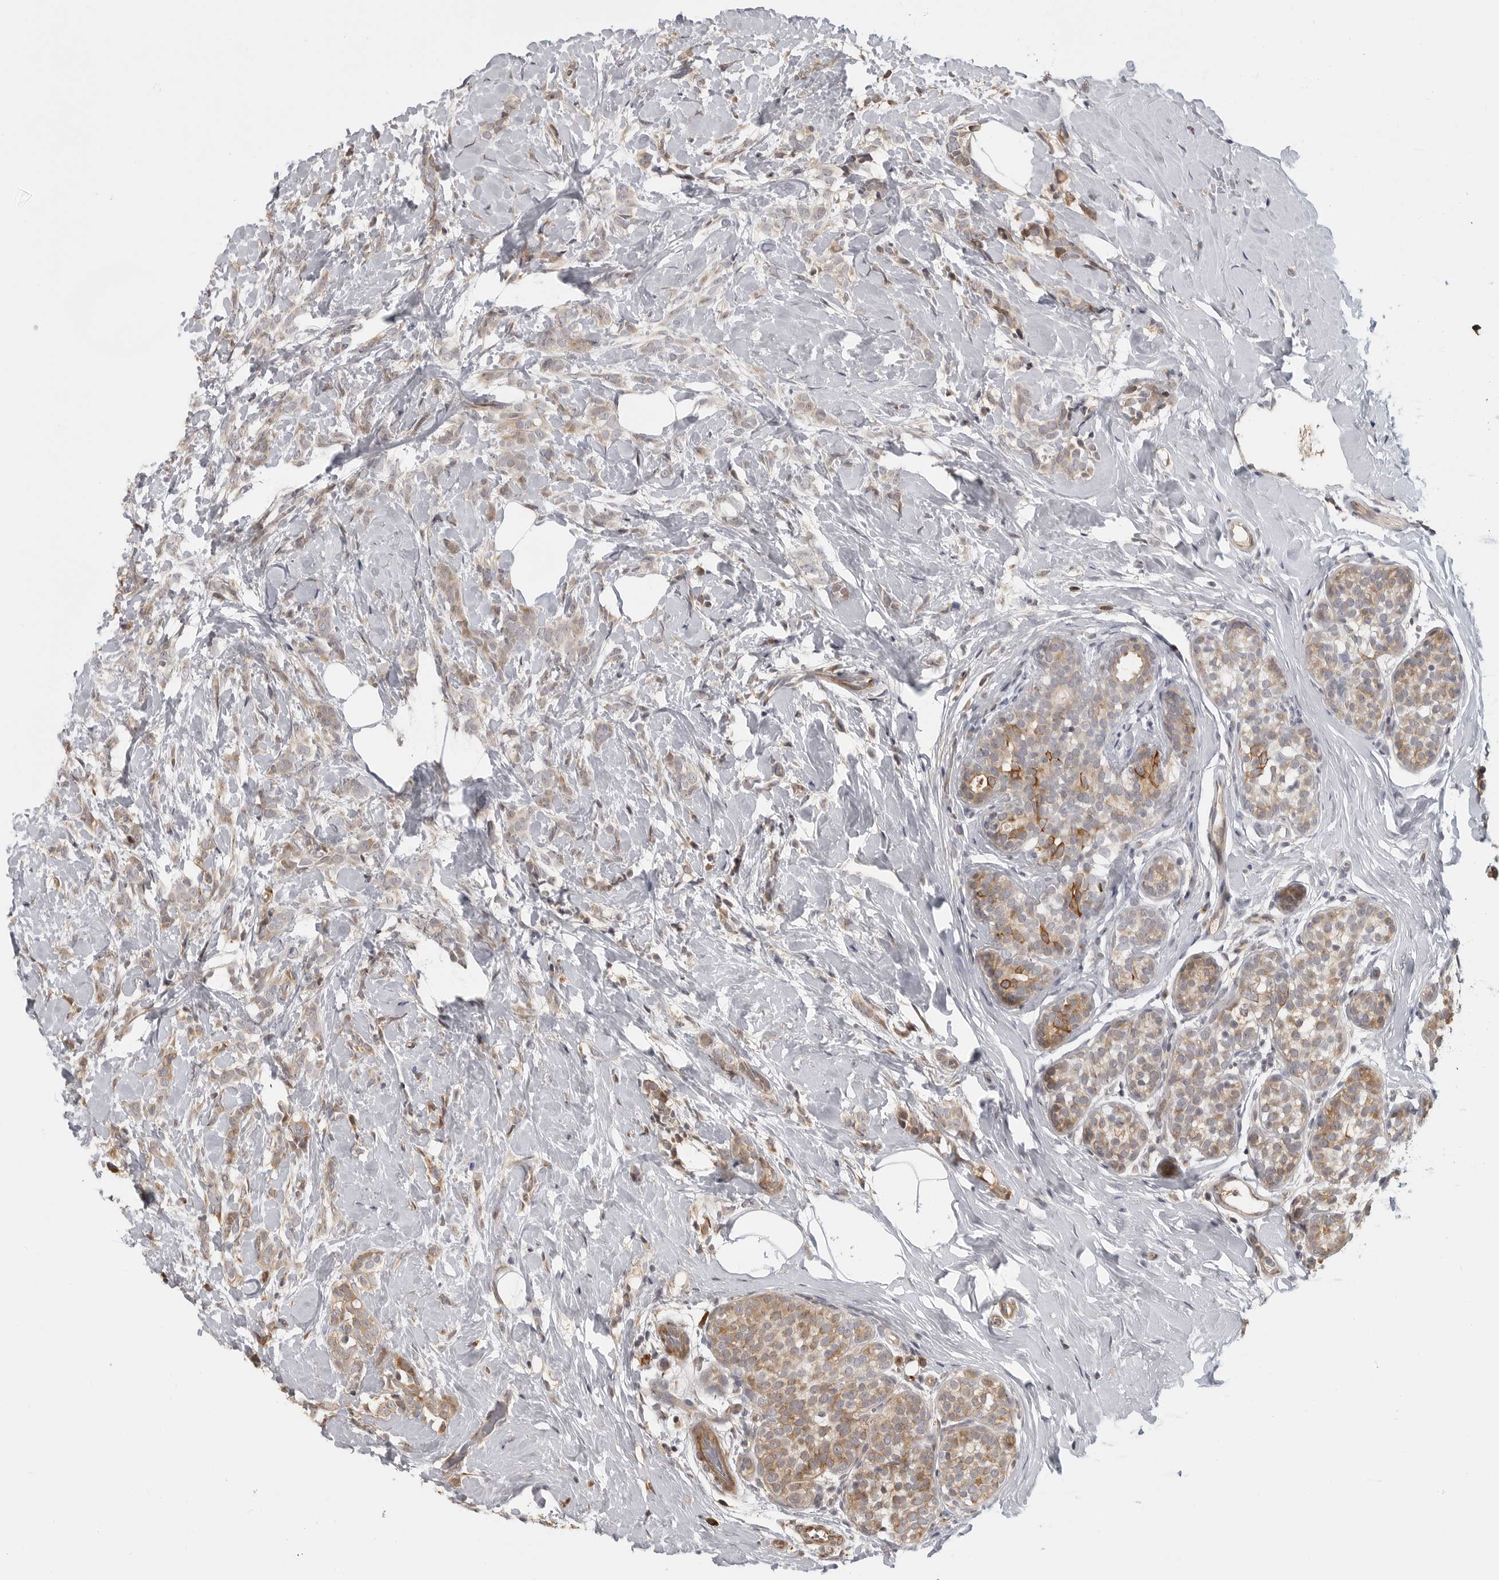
{"staining": {"intensity": "weak", "quantity": ">75%", "location": "cytoplasmic/membranous"}, "tissue": "breast cancer", "cell_type": "Tumor cells", "image_type": "cancer", "snomed": [{"axis": "morphology", "description": "Lobular carcinoma, in situ"}, {"axis": "morphology", "description": "Lobular carcinoma"}, {"axis": "topography", "description": "Breast"}], "caption": "Protein expression analysis of human breast cancer (lobular carcinoma) reveals weak cytoplasmic/membranous staining in about >75% of tumor cells. The staining was performed using DAB (3,3'-diaminobenzidine), with brown indicating positive protein expression. Nuclei are stained blue with hematoxylin.", "gene": "IDO1", "patient": {"sex": "female", "age": 41}}